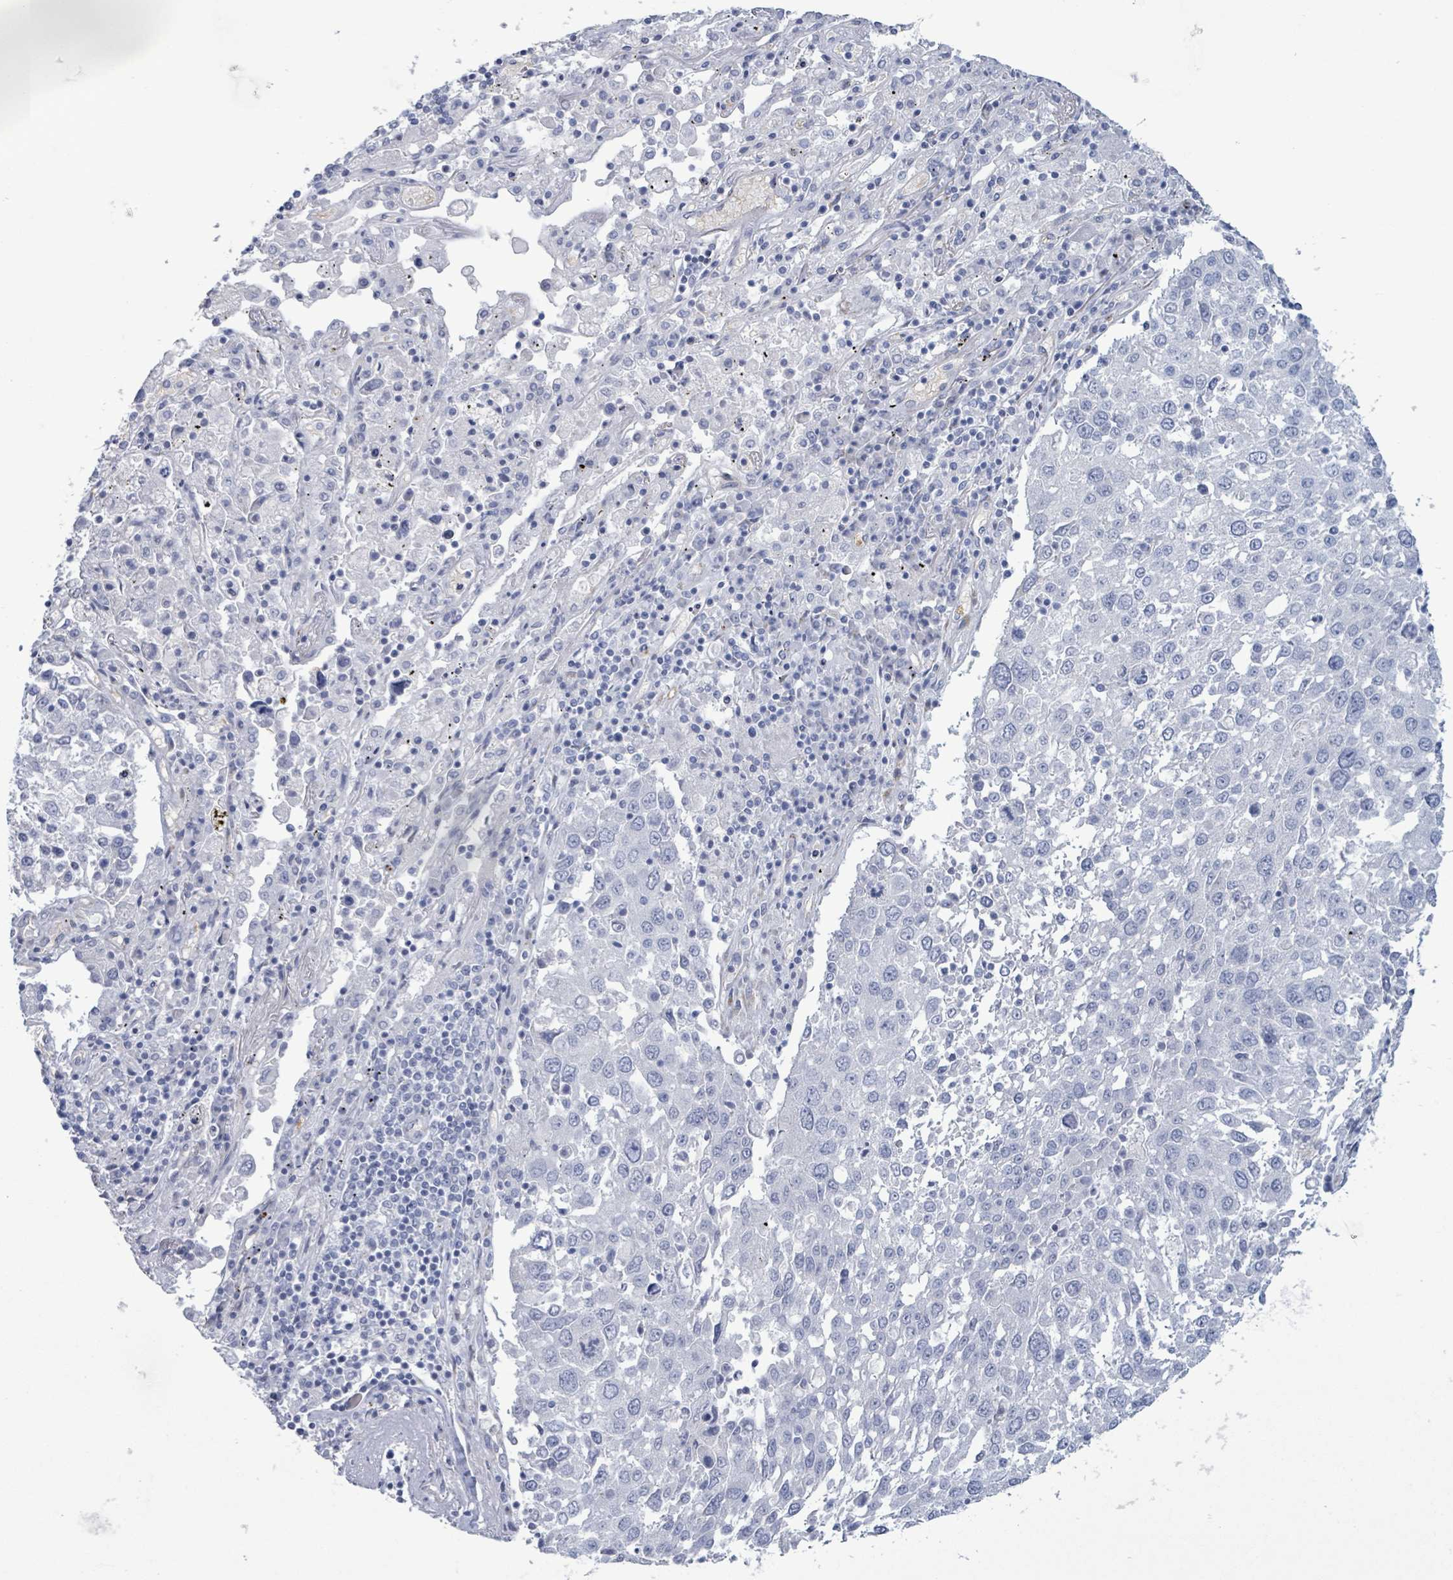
{"staining": {"intensity": "negative", "quantity": "none", "location": "none"}, "tissue": "lung cancer", "cell_type": "Tumor cells", "image_type": "cancer", "snomed": [{"axis": "morphology", "description": "Squamous cell carcinoma, NOS"}, {"axis": "topography", "description": "Lung"}], "caption": "An immunohistochemistry (IHC) image of lung cancer is shown. There is no staining in tumor cells of lung cancer.", "gene": "PKLR", "patient": {"sex": "male", "age": 65}}